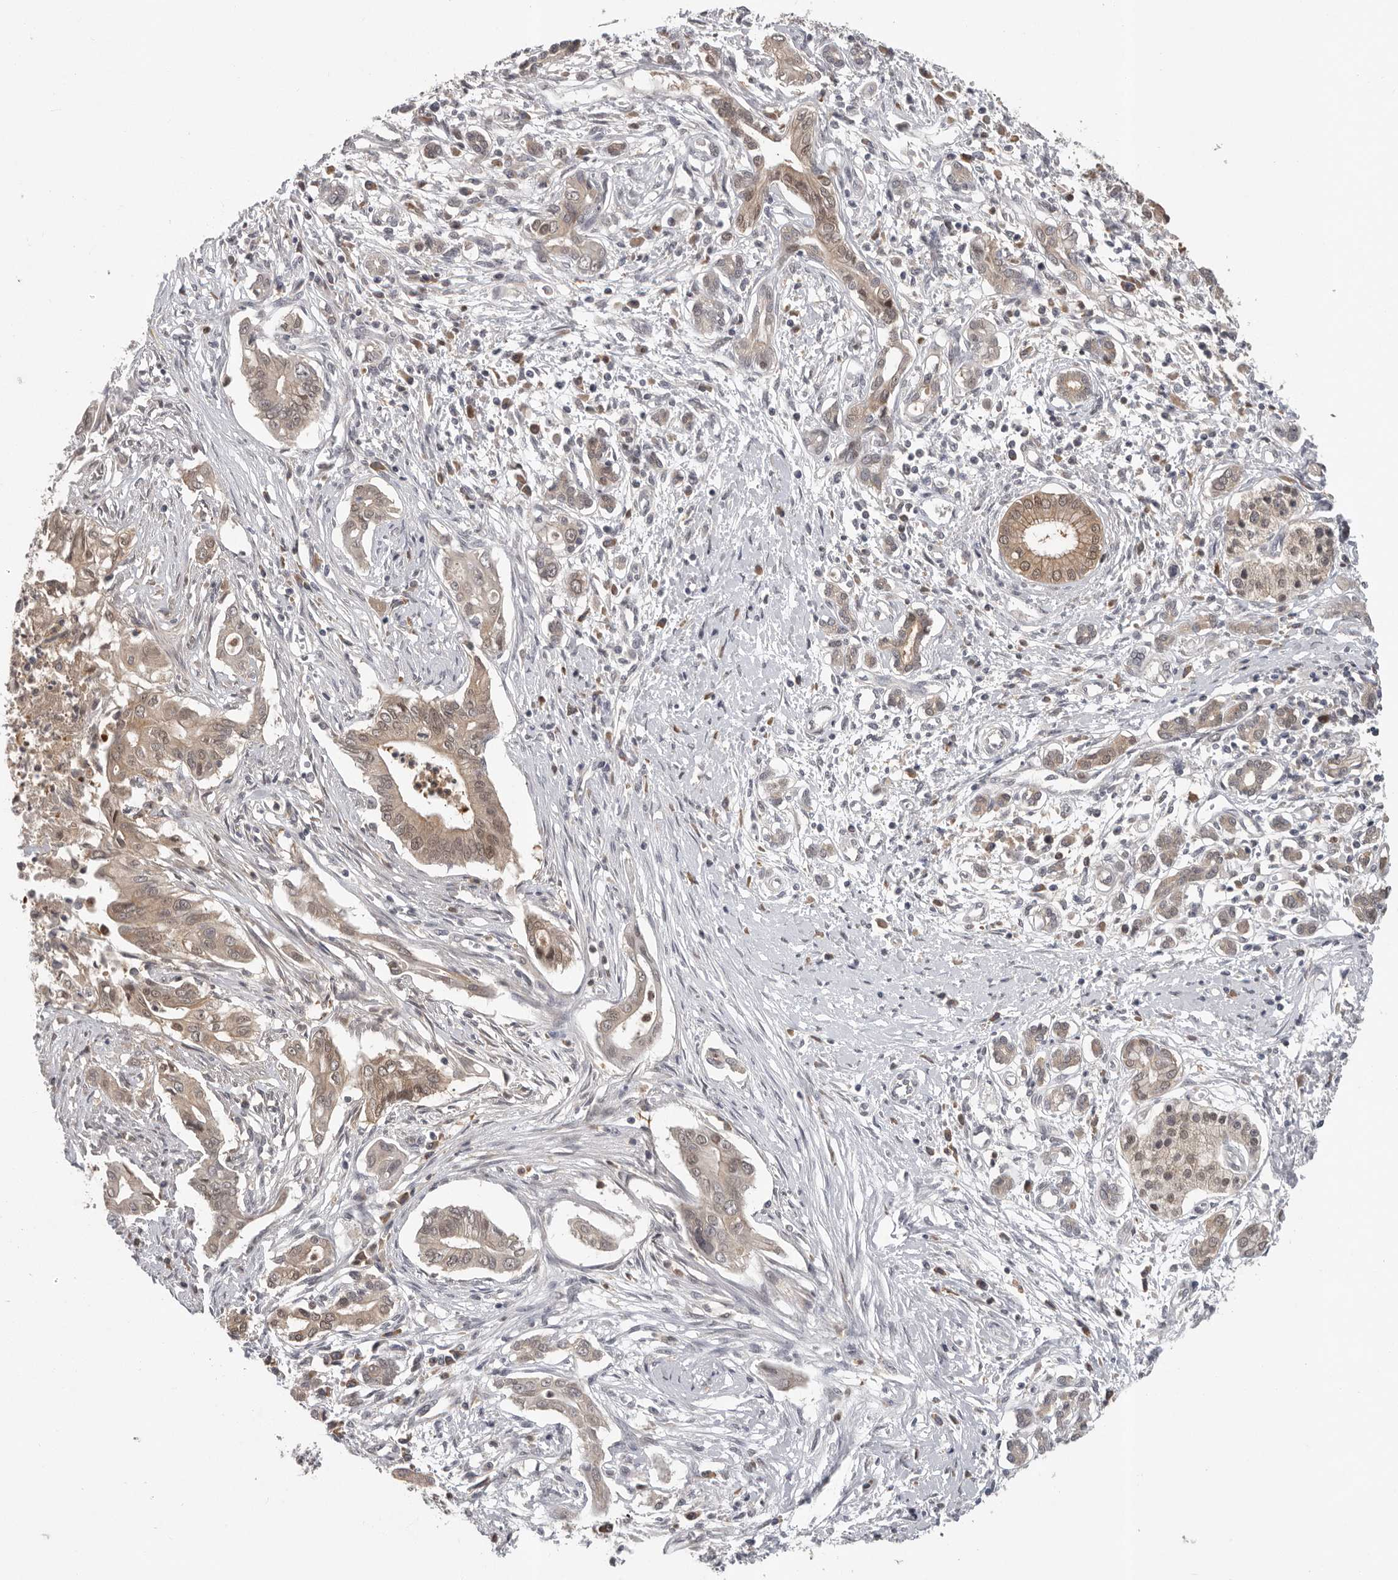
{"staining": {"intensity": "weak", "quantity": ">75%", "location": "cytoplasmic/membranous"}, "tissue": "pancreatic cancer", "cell_type": "Tumor cells", "image_type": "cancer", "snomed": [{"axis": "morphology", "description": "Adenocarcinoma, NOS"}, {"axis": "topography", "description": "Pancreas"}], "caption": "The immunohistochemical stain highlights weak cytoplasmic/membranous staining in tumor cells of pancreatic adenocarcinoma tissue. Using DAB (brown) and hematoxylin (blue) stains, captured at high magnification using brightfield microscopy.", "gene": "RALGPS2", "patient": {"sex": "male", "age": 58}}